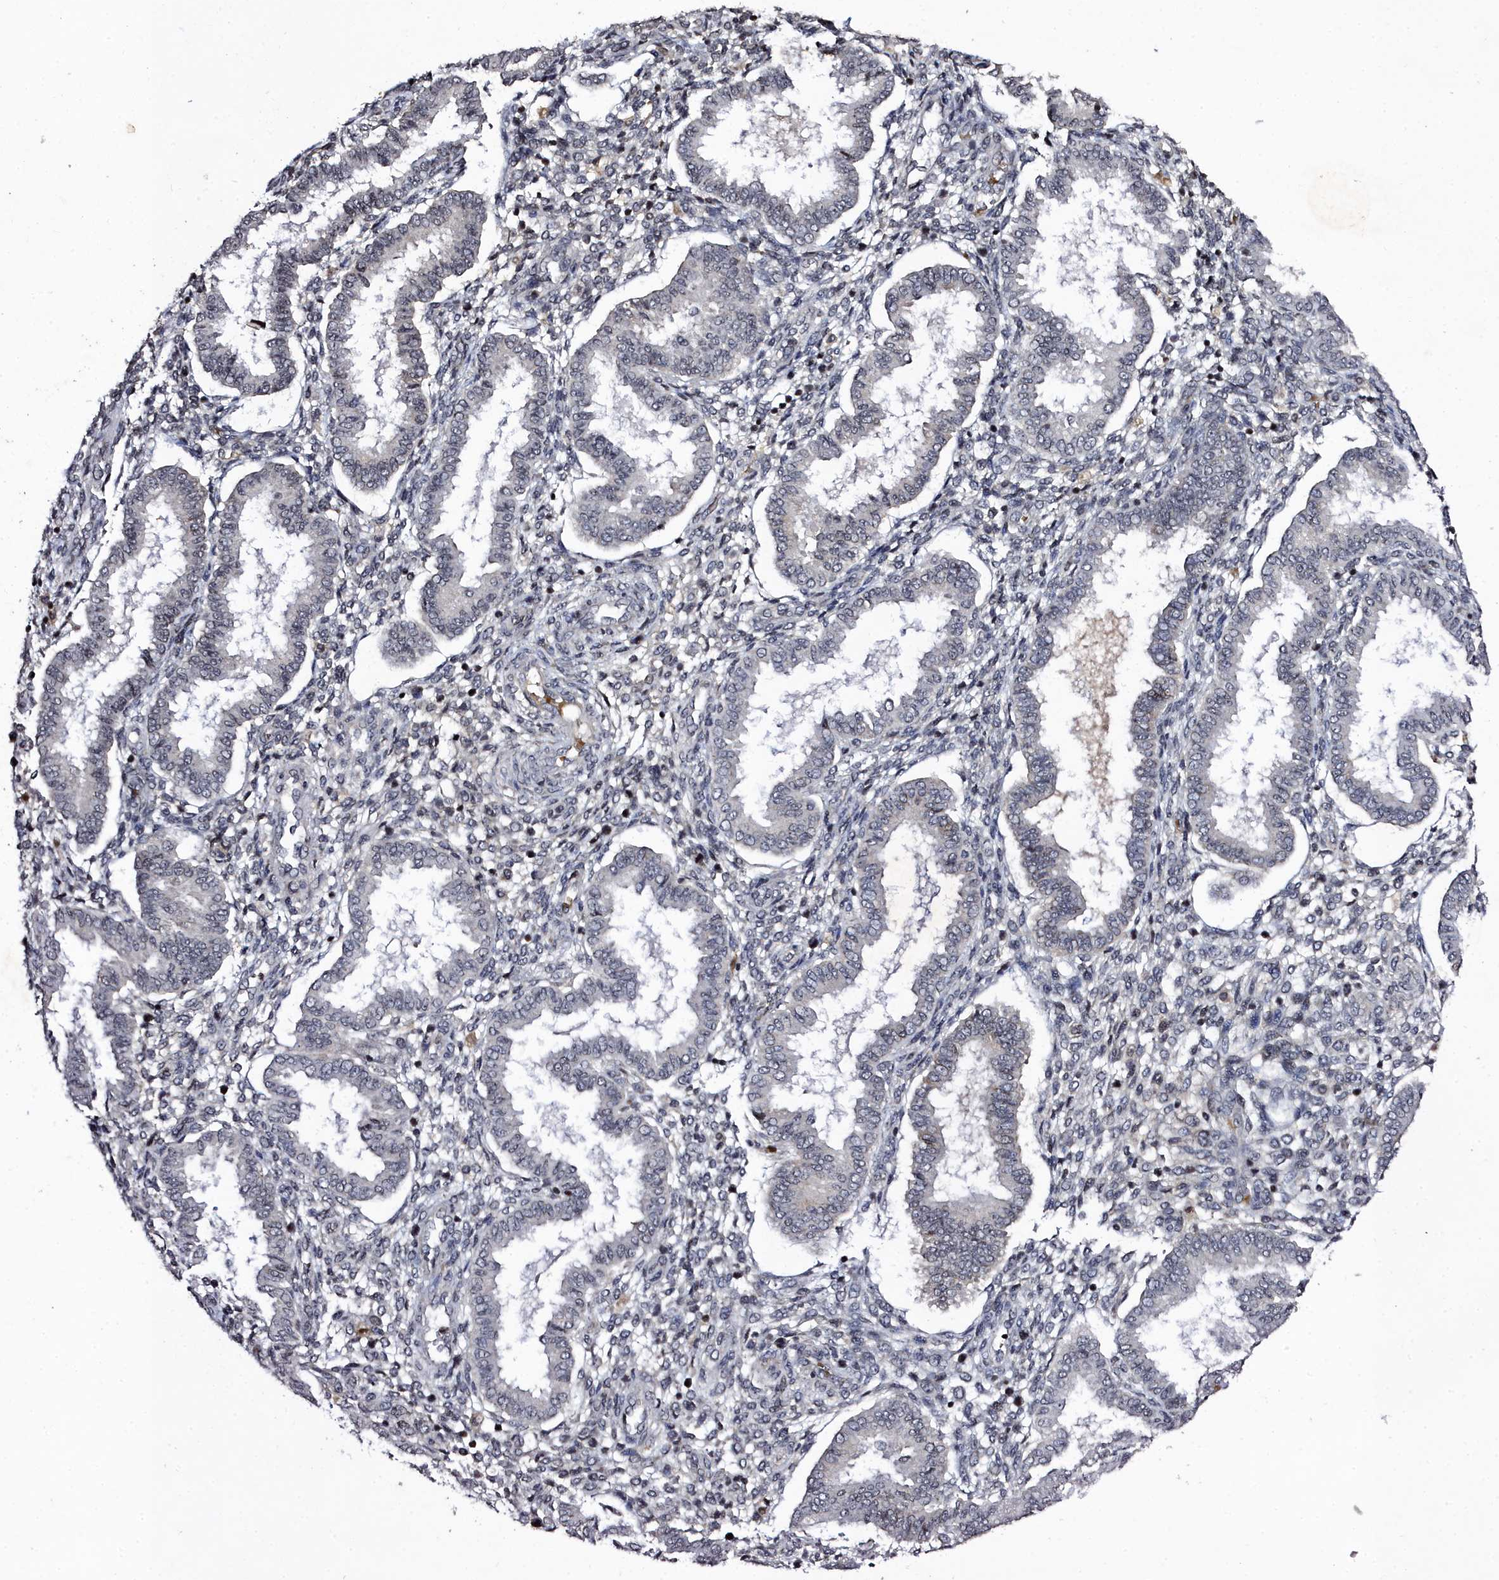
{"staining": {"intensity": "negative", "quantity": "none", "location": "none"}, "tissue": "endometrium", "cell_type": "Cells in endometrial stroma", "image_type": "normal", "snomed": [{"axis": "morphology", "description": "Normal tissue, NOS"}, {"axis": "topography", "description": "Endometrium"}], "caption": "Photomicrograph shows no significant protein expression in cells in endometrial stroma of normal endometrium. The staining is performed using DAB (3,3'-diaminobenzidine) brown chromogen with nuclei counter-stained in using hematoxylin.", "gene": "FZD4", "patient": {"sex": "female", "age": 24}}